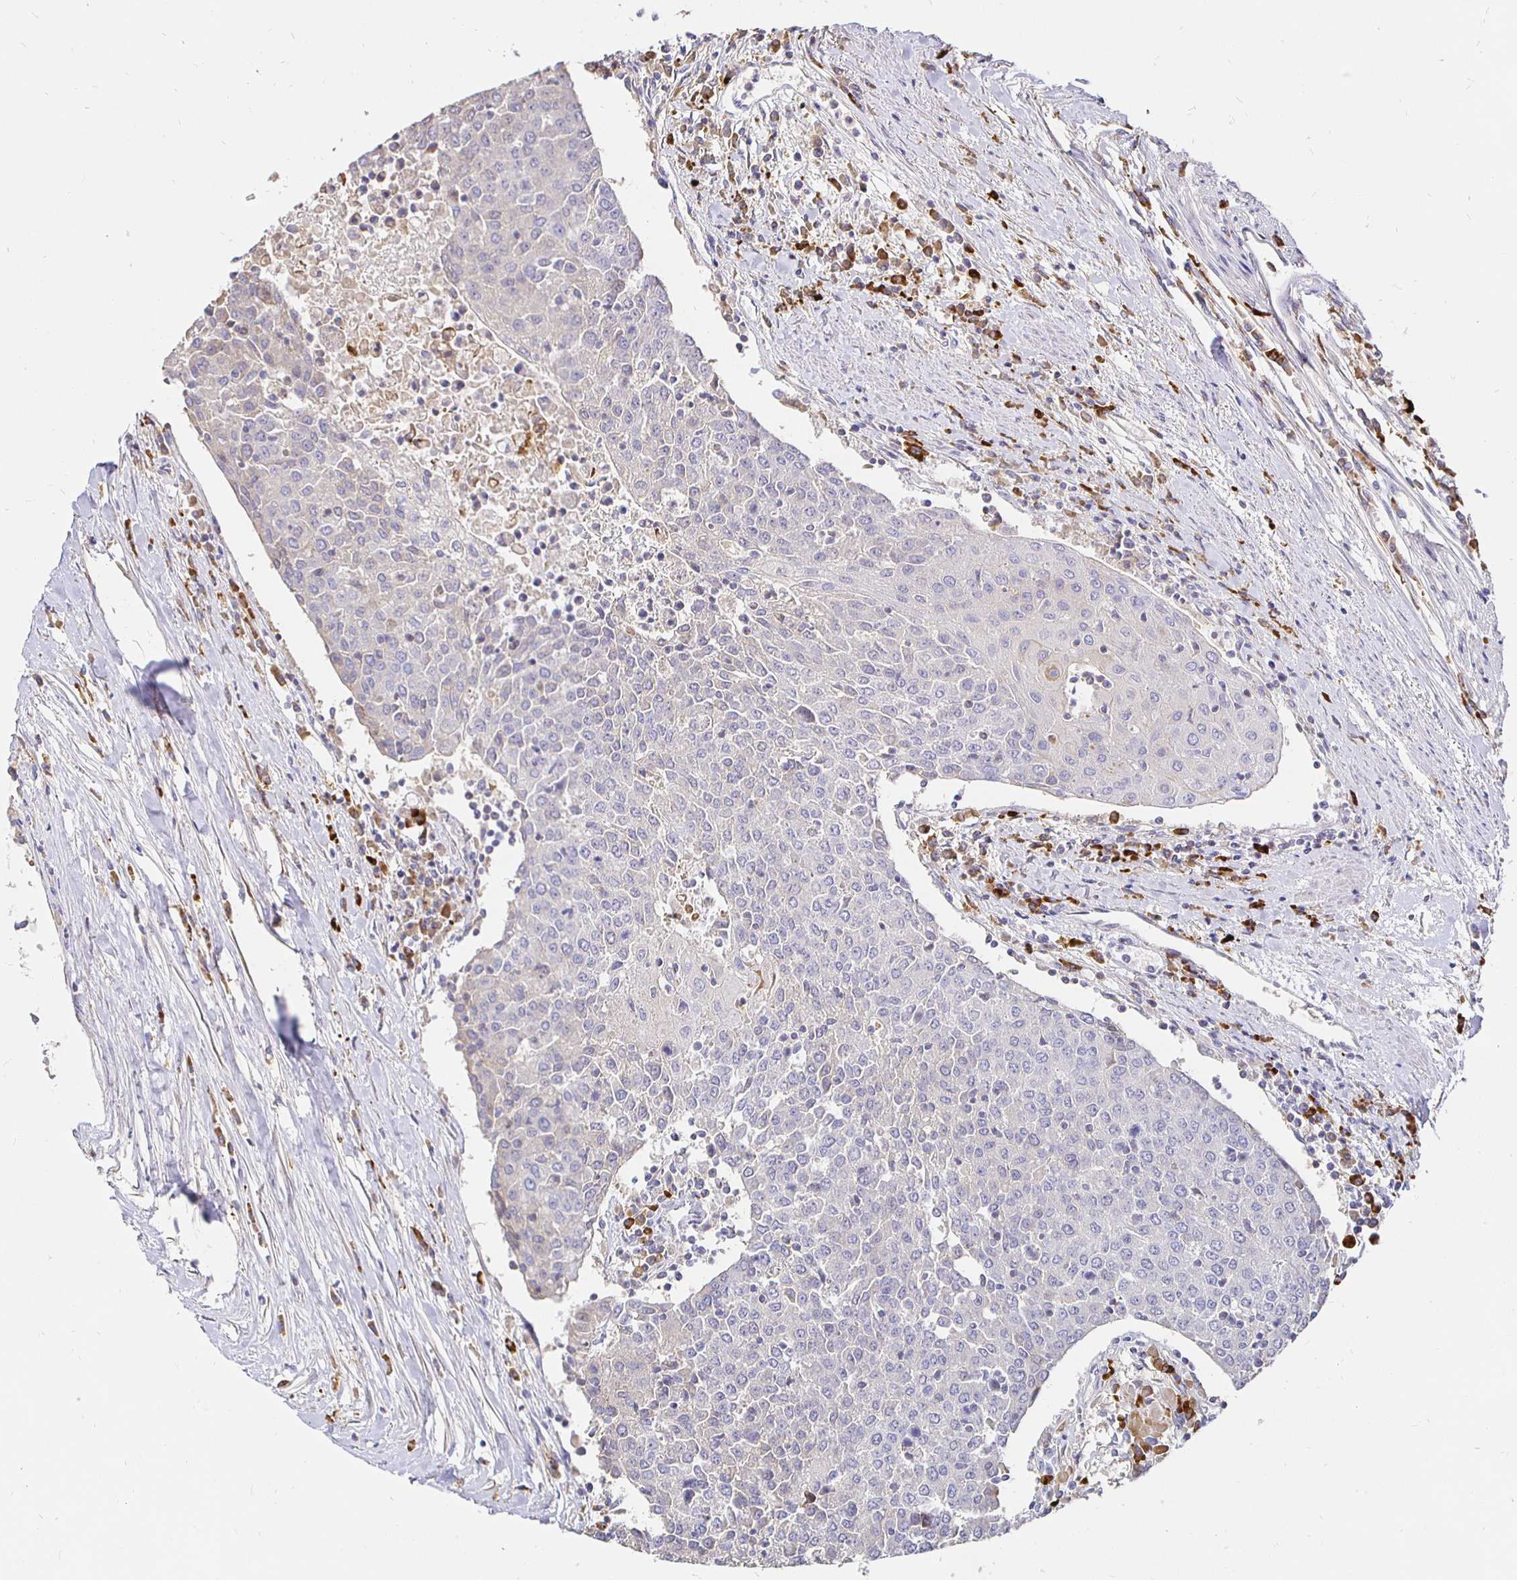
{"staining": {"intensity": "negative", "quantity": "none", "location": "none"}, "tissue": "urothelial cancer", "cell_type": "Tumor cells", "image_type": "cancer", "snomed": [{"axis": "morphology", "description": "Urothelial carcinoma, High grade"}, {"axis": "topography", "description": "Urinary bladder"}], "caption": "Urothelial cancer was stained to show a protein in brown. There is no significant expression in tumor cells.", "gene": "CXCR3", "patient": {"sex": "female", "age": 85}}